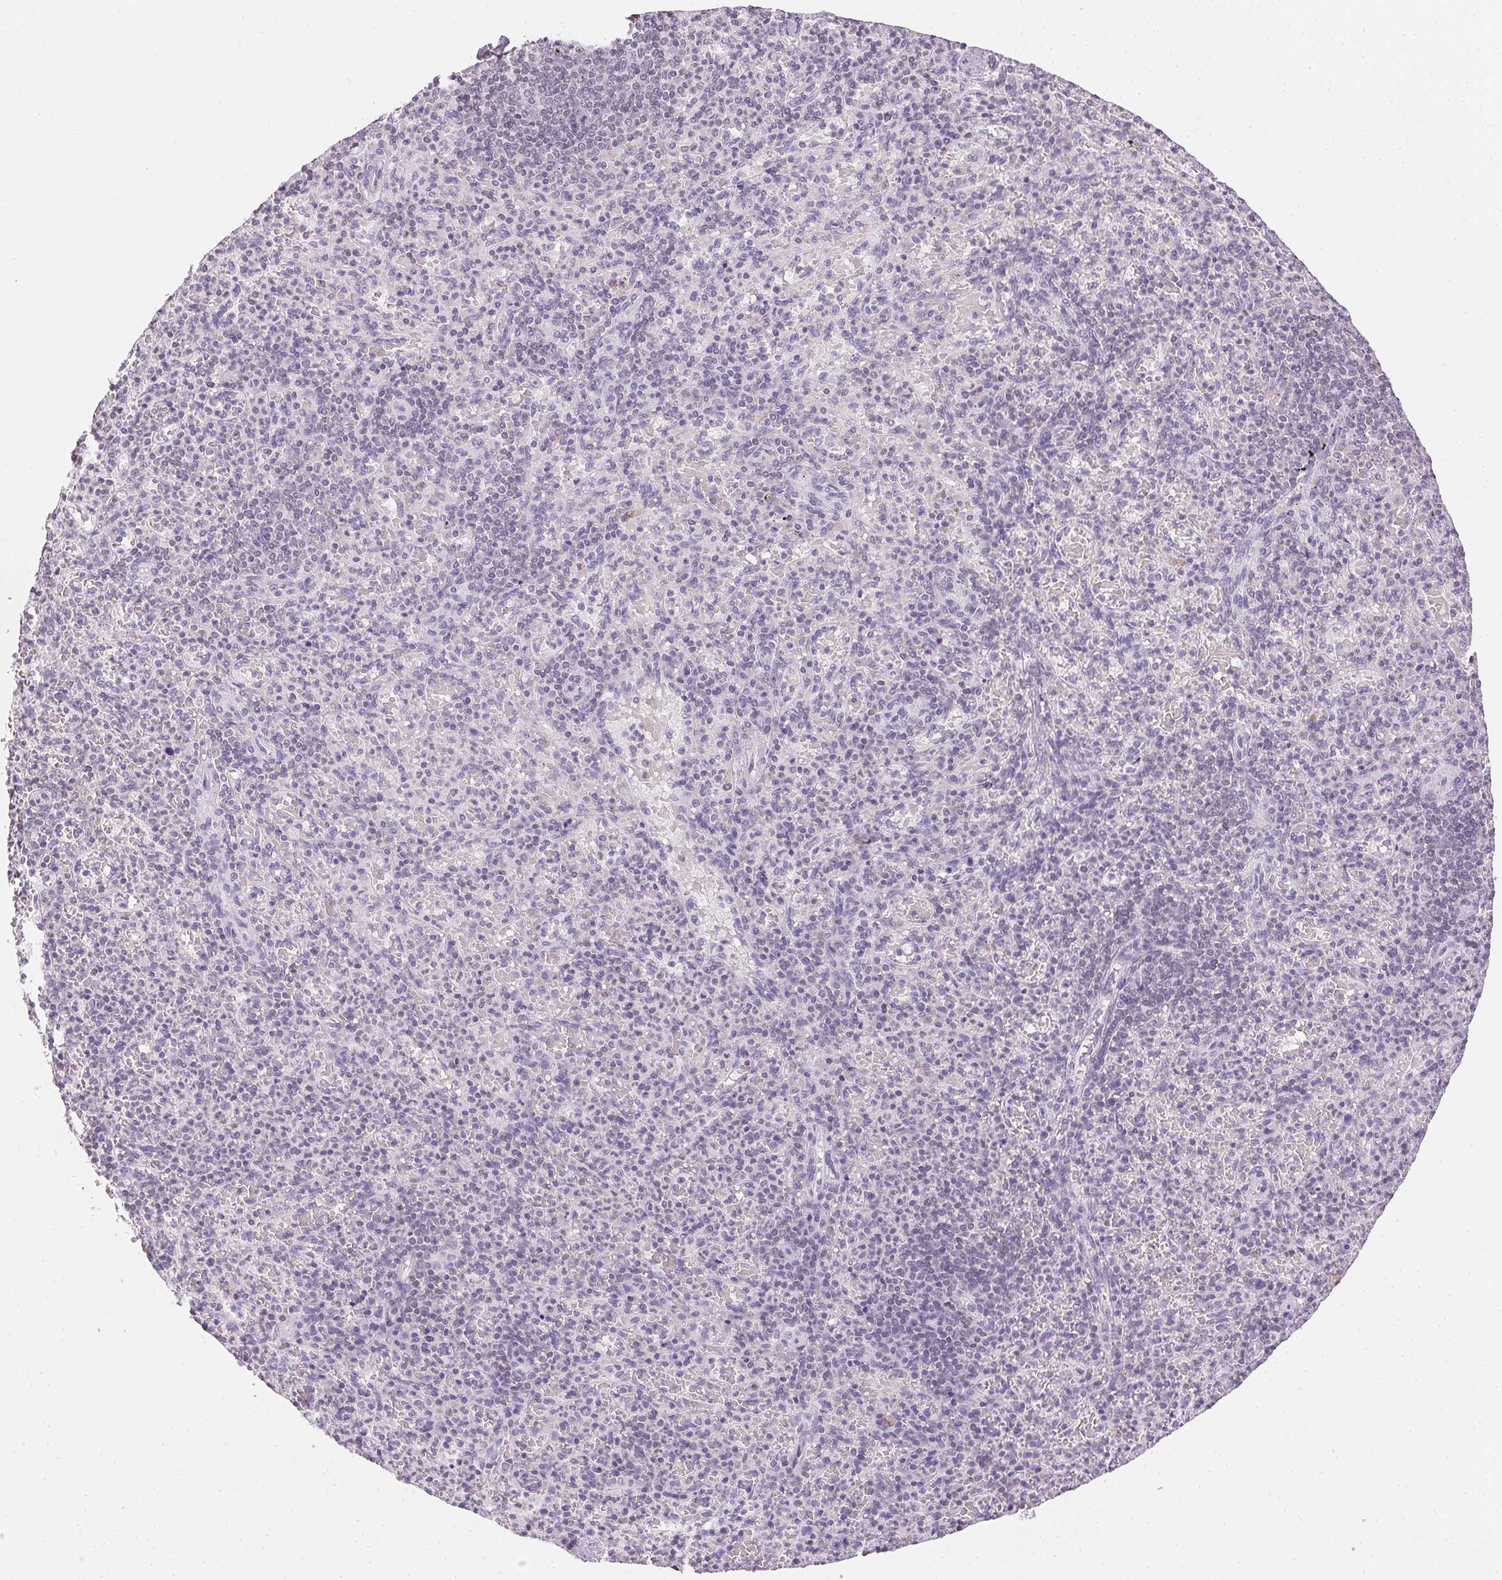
{"staining": {"intensity": "negative", "quantity": "none", "location": "none"}, "tissue": "spleen", "cell_type": "Cells in red pulp", "image_type": "normal", "snomed": [{"axis": "morphology", "description": "Normal tissue, NOS"}, {"axis": "topography", "description": "Spleen"}], "caption": "Immunohistochemistry histopathology image of normal spleen stained for a protein (brown), which demonstrates no staining in cells in red pulp.", "gene": "PRL", "patient": {"sex": "female", "age": 74}}